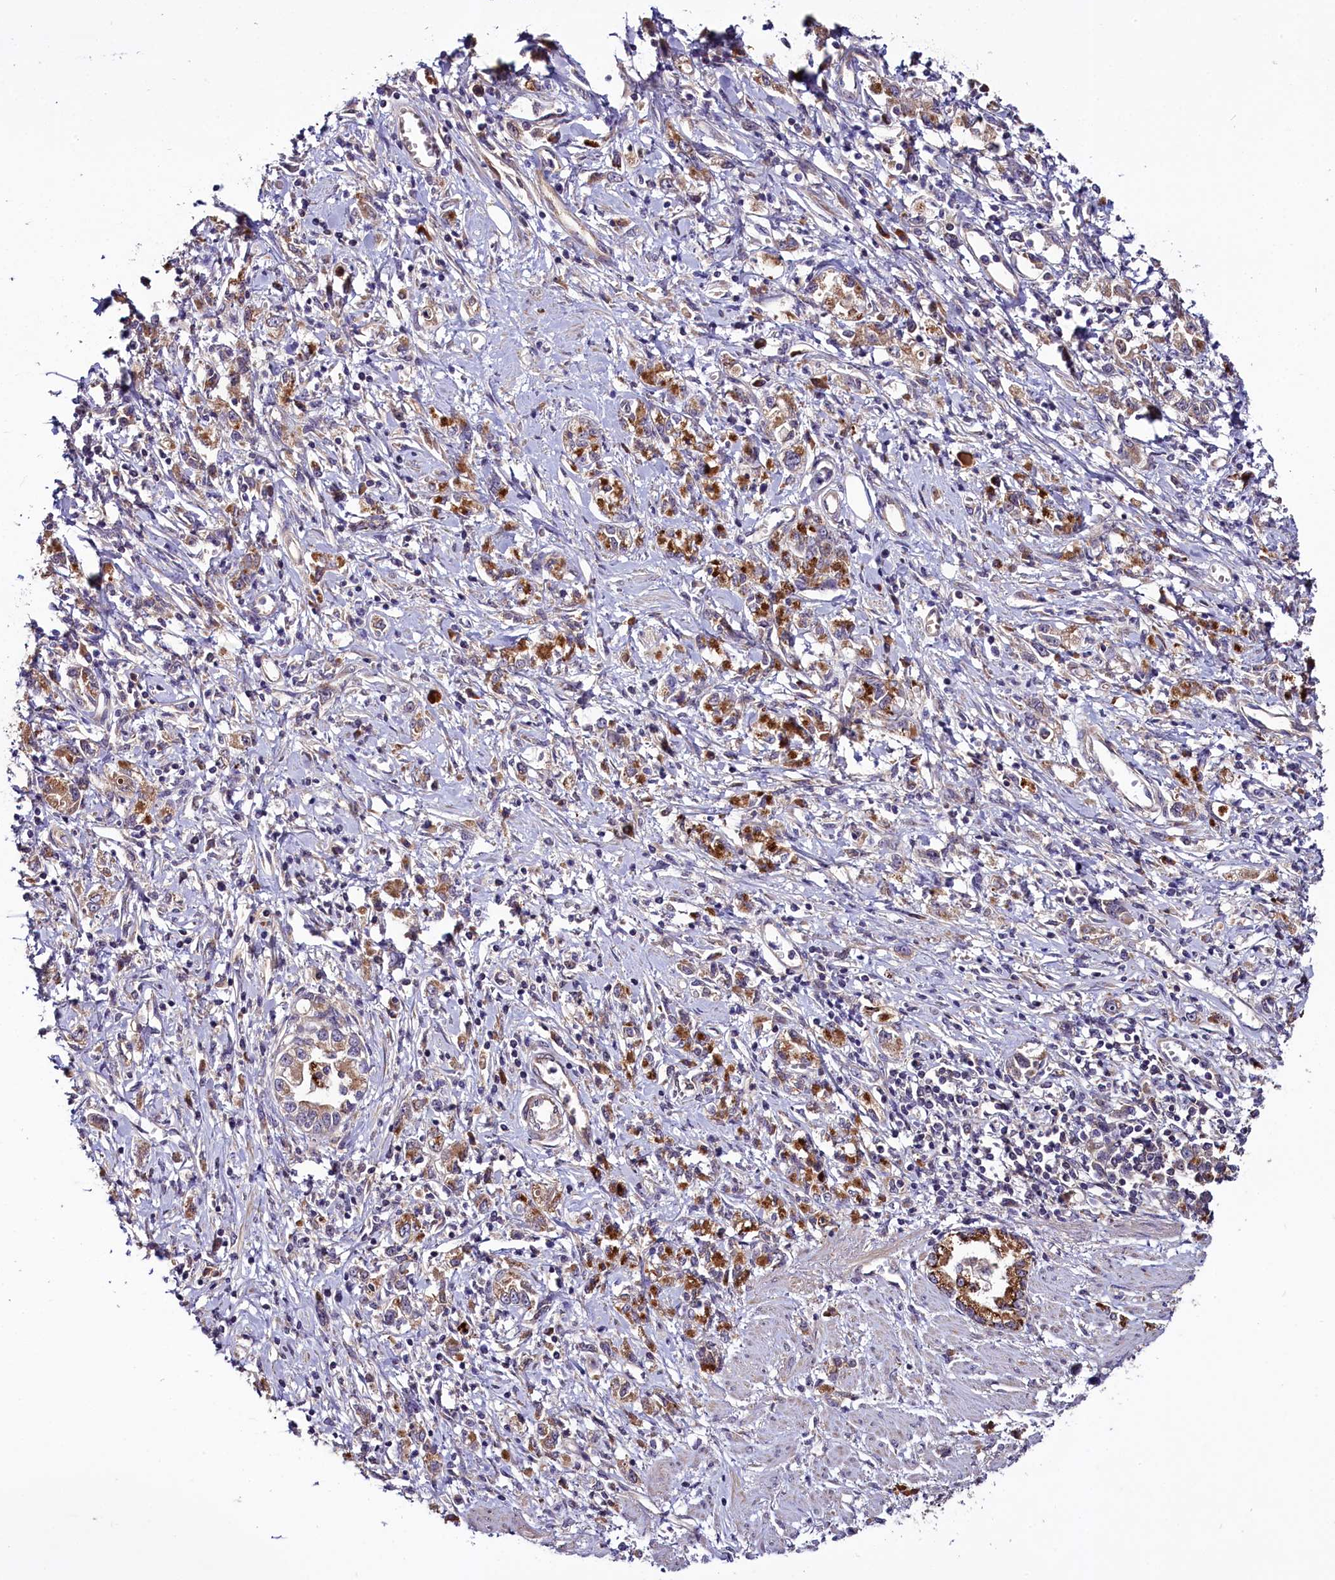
{"staining": {"intensity": "moderate", "quantity": "25%-75%", "location": "cytoplasmic/membranous"}, "tissue": "stomach cancer", "cell_type": "Tumor cells", "image_type": "cancer", "snomed": [{"axis": "morphology", "description": "Adenocarcinoma, NOS"}, {"axis": "topography", "description": "Stomach"}], "caption": "A brown stain labels moderate cytoplasmic/membranous staining of a protein in stomach cancer tumor cells. (IHC, brightfield microscopy, high magnification).", "gene": "RPUSD2", "patient": {"sex": "female", "age": 76}}